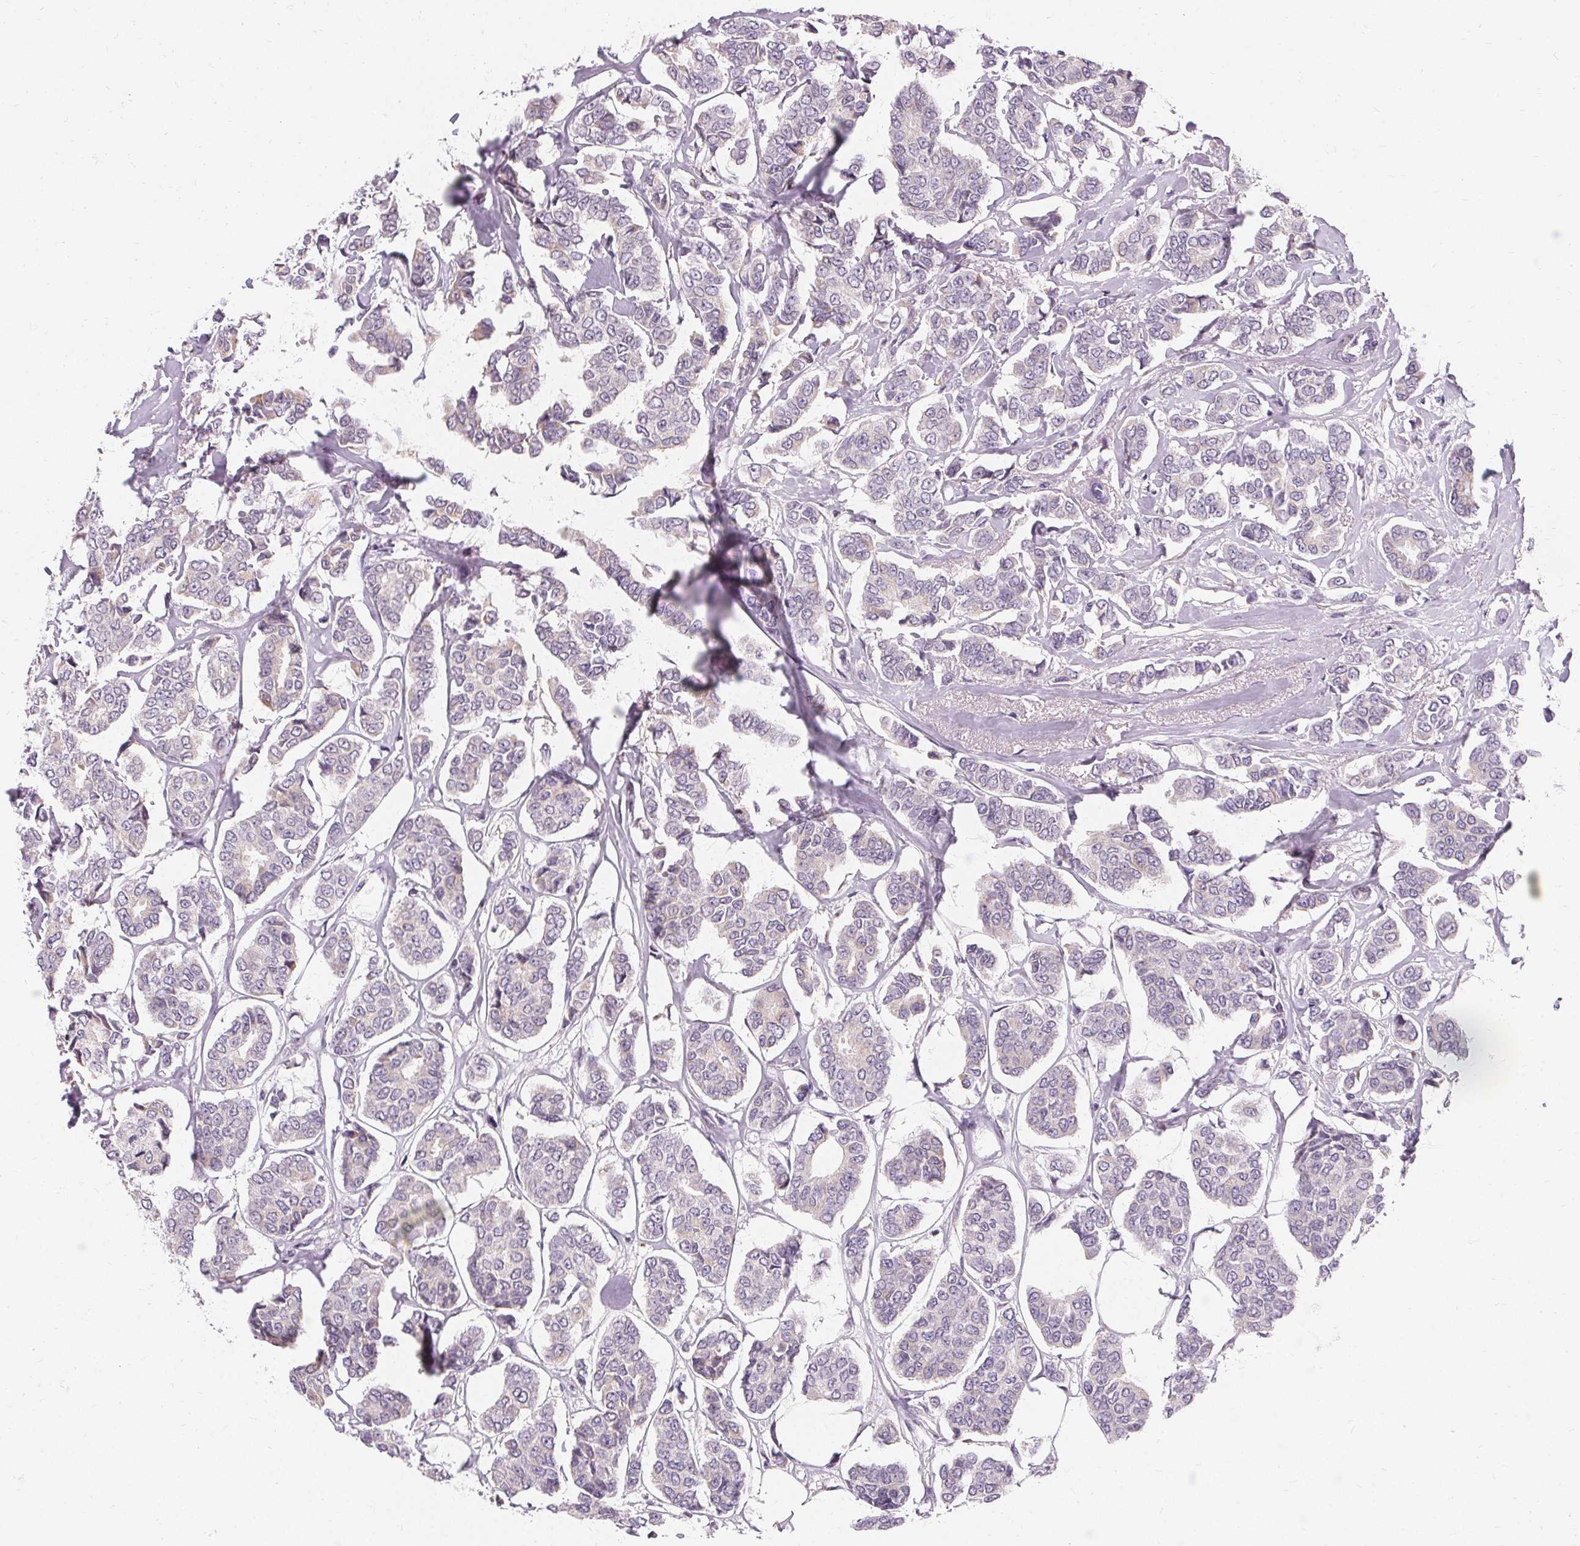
{"staining": {"intensity": "negative", "quantity": "none", "location": "none"}, "tissue": "breast cancer", "cell_type": "Tumor cells", "image_type": "cancer", "snomed": [{"axis": "morphology", "description": "Duct carcinoma"}, {"axis": "topography", "description": "Breast"}], "caption": "A micrograph of human breast invasive ductal carcinoma is negative for staining in tumor cells. (Brightfield microscopy of DAB IHC at high magnification).", "gene": "FCRL3", "patient": {"sex": "female", "age": 94}}